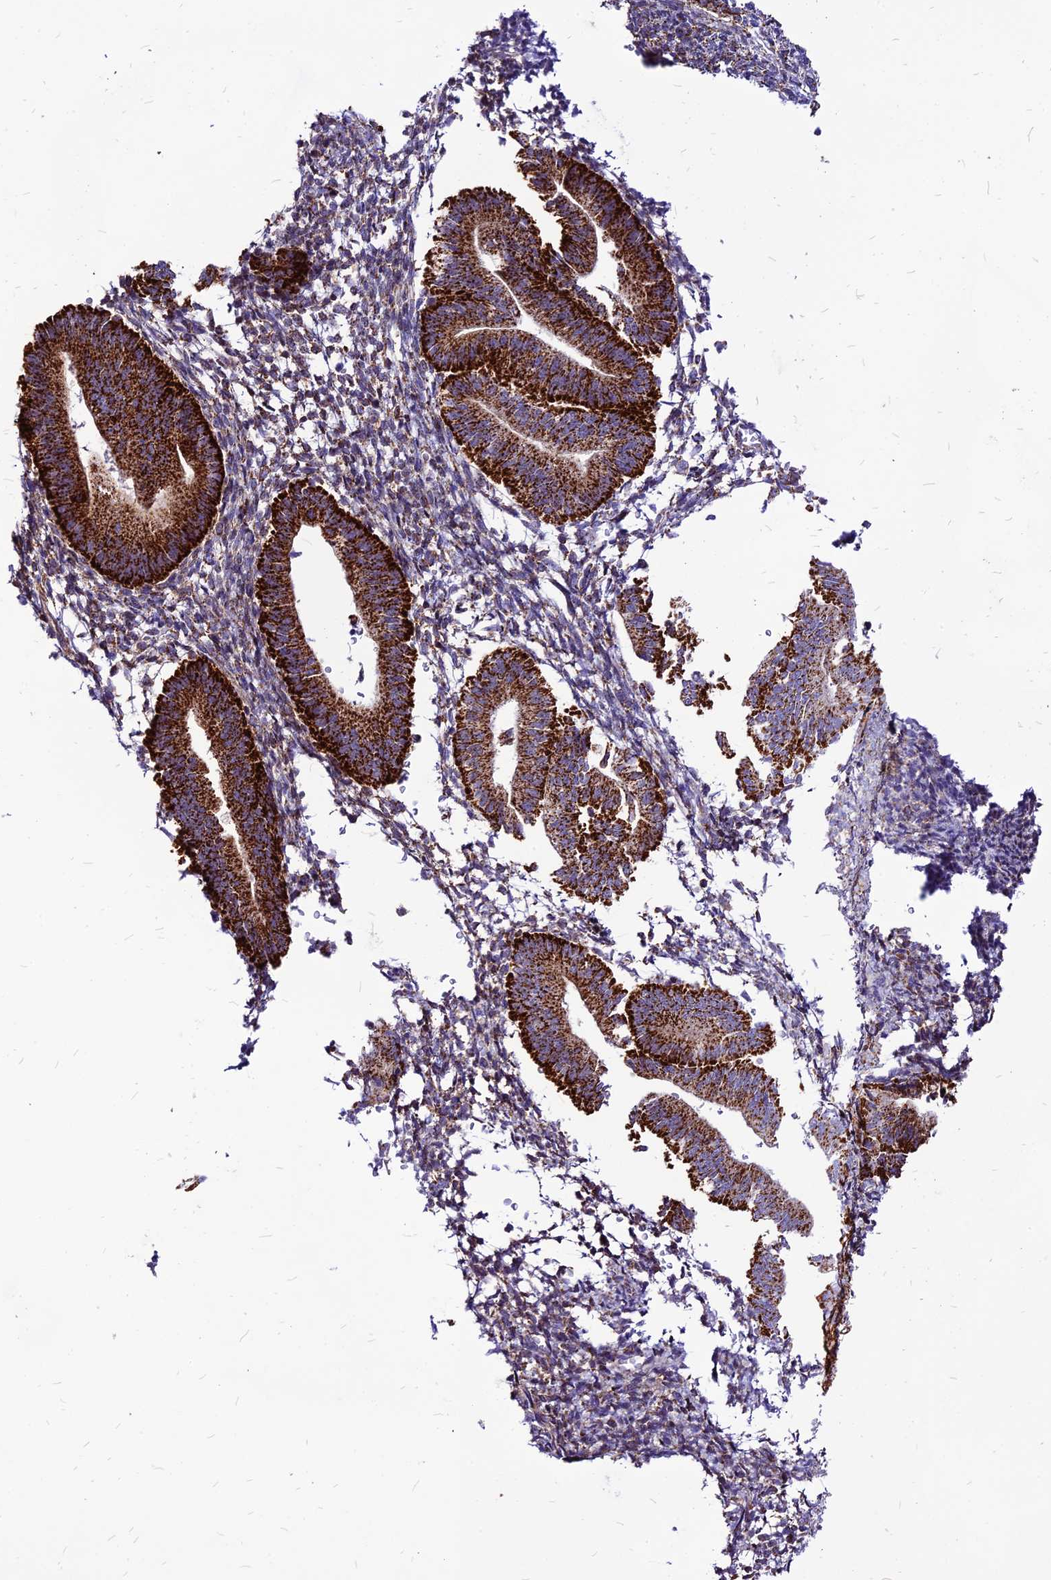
{"staining": {"intensity": "moderate", "quantity": "<25%", "location": "cytoplasmic/membranous"}, "tissue": "endometrium", "cell_type": "Cells in endometrial stroma", "image_type": "normal", "snomed": [{"axis": "morphology", "description": "Normal tissue, NOS"}, {"axis": "topography", "description": "Endometrium"}], "caption": "Cells in endometrial stroma reveal moderate cytoplasmic/membranous expression in approximately <25% of cells in unremarkable endometrium.", "gene": "ECI1", "patient": {"sex": "female", "age": 25}}